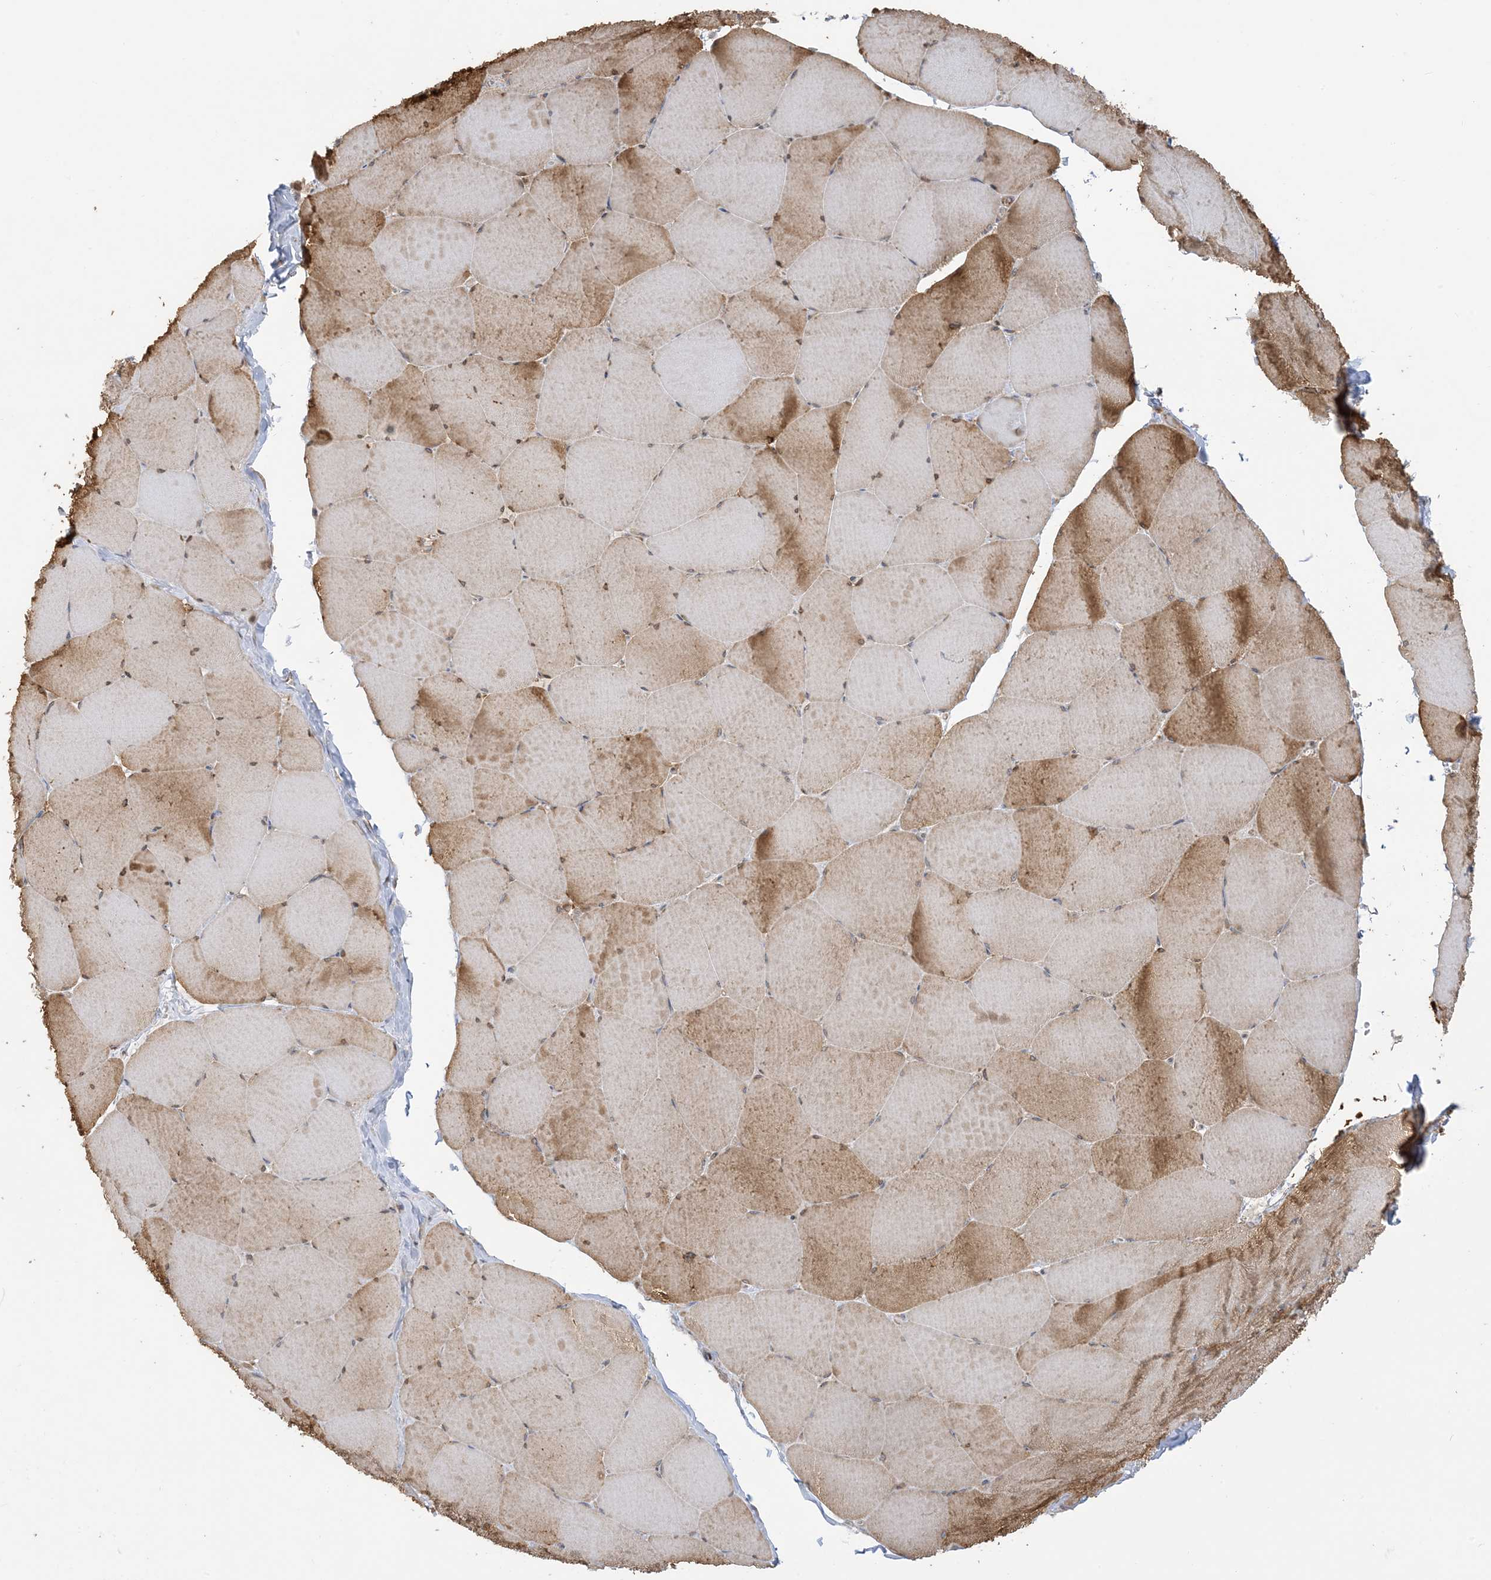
{"staining": {"intensity": "moderate", "quantity": "25%-75%", "location": "cytoplasmic/membranous"}, "tissue": "skeletal muscle", "cell_type": "Myocytes", "image_type": "normal", "snomed": [{"axis": "morphology", "description": "Normal tissue, NOS"}, {"axis": "topography", "description": "Skeletal muscle"}, {"axis": "topography", "description": "Head-Neck"}], "caption": "Immunohistochemical staining of normal skeletal muscle displays moderate cytoplasmic/membranous protein expression in about 25%-75% of myocytes.", "gene": "SRP72", "patient": {"sex": "male", "age": 66}}